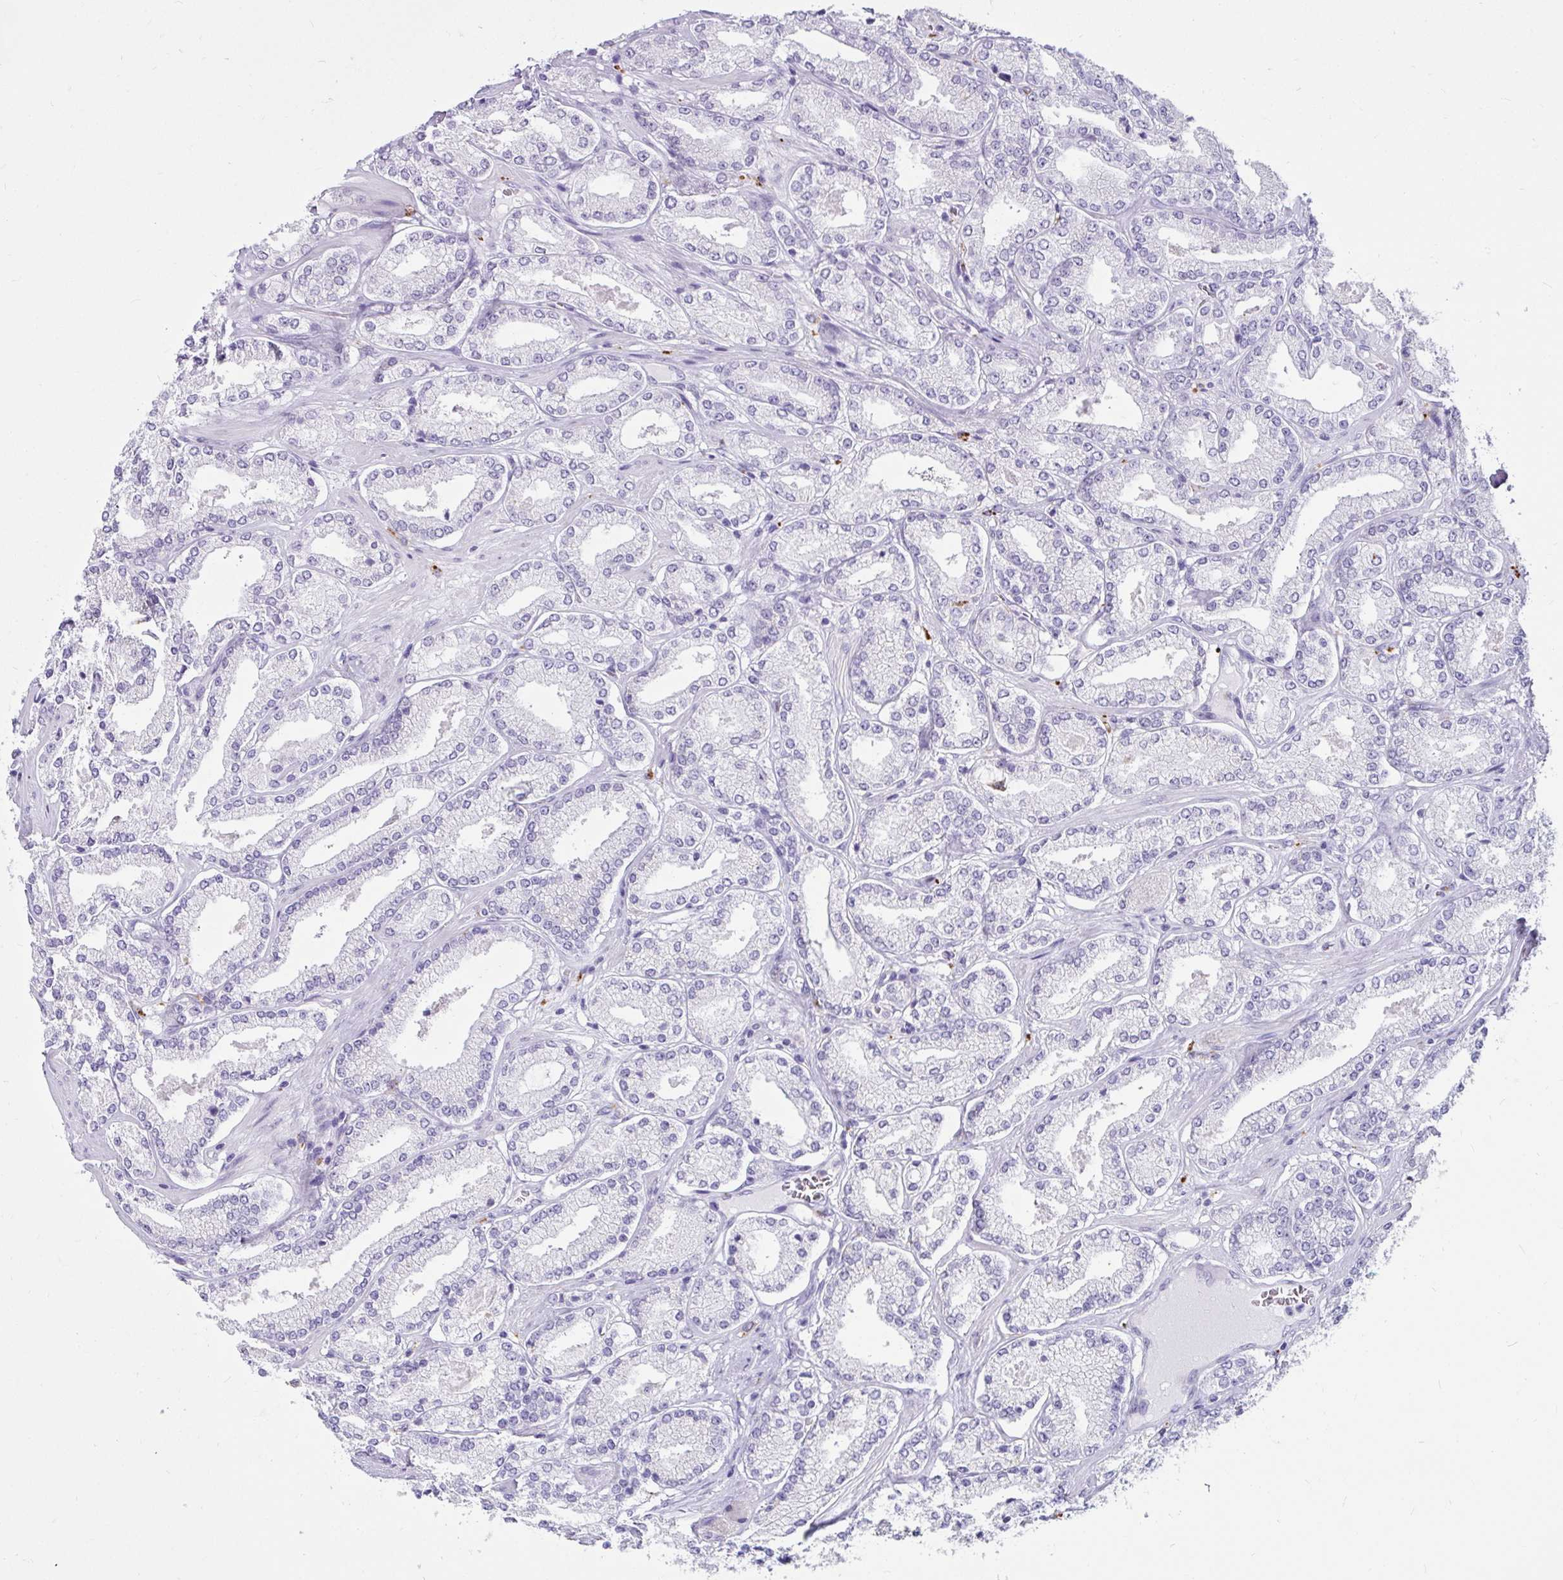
{"staining": {"intensity": "negative", "quantity": "none", "location": "none"}, "tissue": "prostate cancer", "cell_type": "Tumor cells", "image_type": "cancer", "snomed": [{"axis": "morphology", "description": "Adenocarcinoma, High grade"}, {"axis": "topography", "description": "Prostate"}], "caption": "DAB (3,3'-diaminobenzidine) immunohistochemical staining of prostate cancer (high-grade adenocarcinoma) exhibits no significant expression in tumor cells. (DAB immunohistochemistry (IHC) with hematoxylin counter stain).", "gene": "CTSZ", "patient": {"sex": "male", "age": 63}}